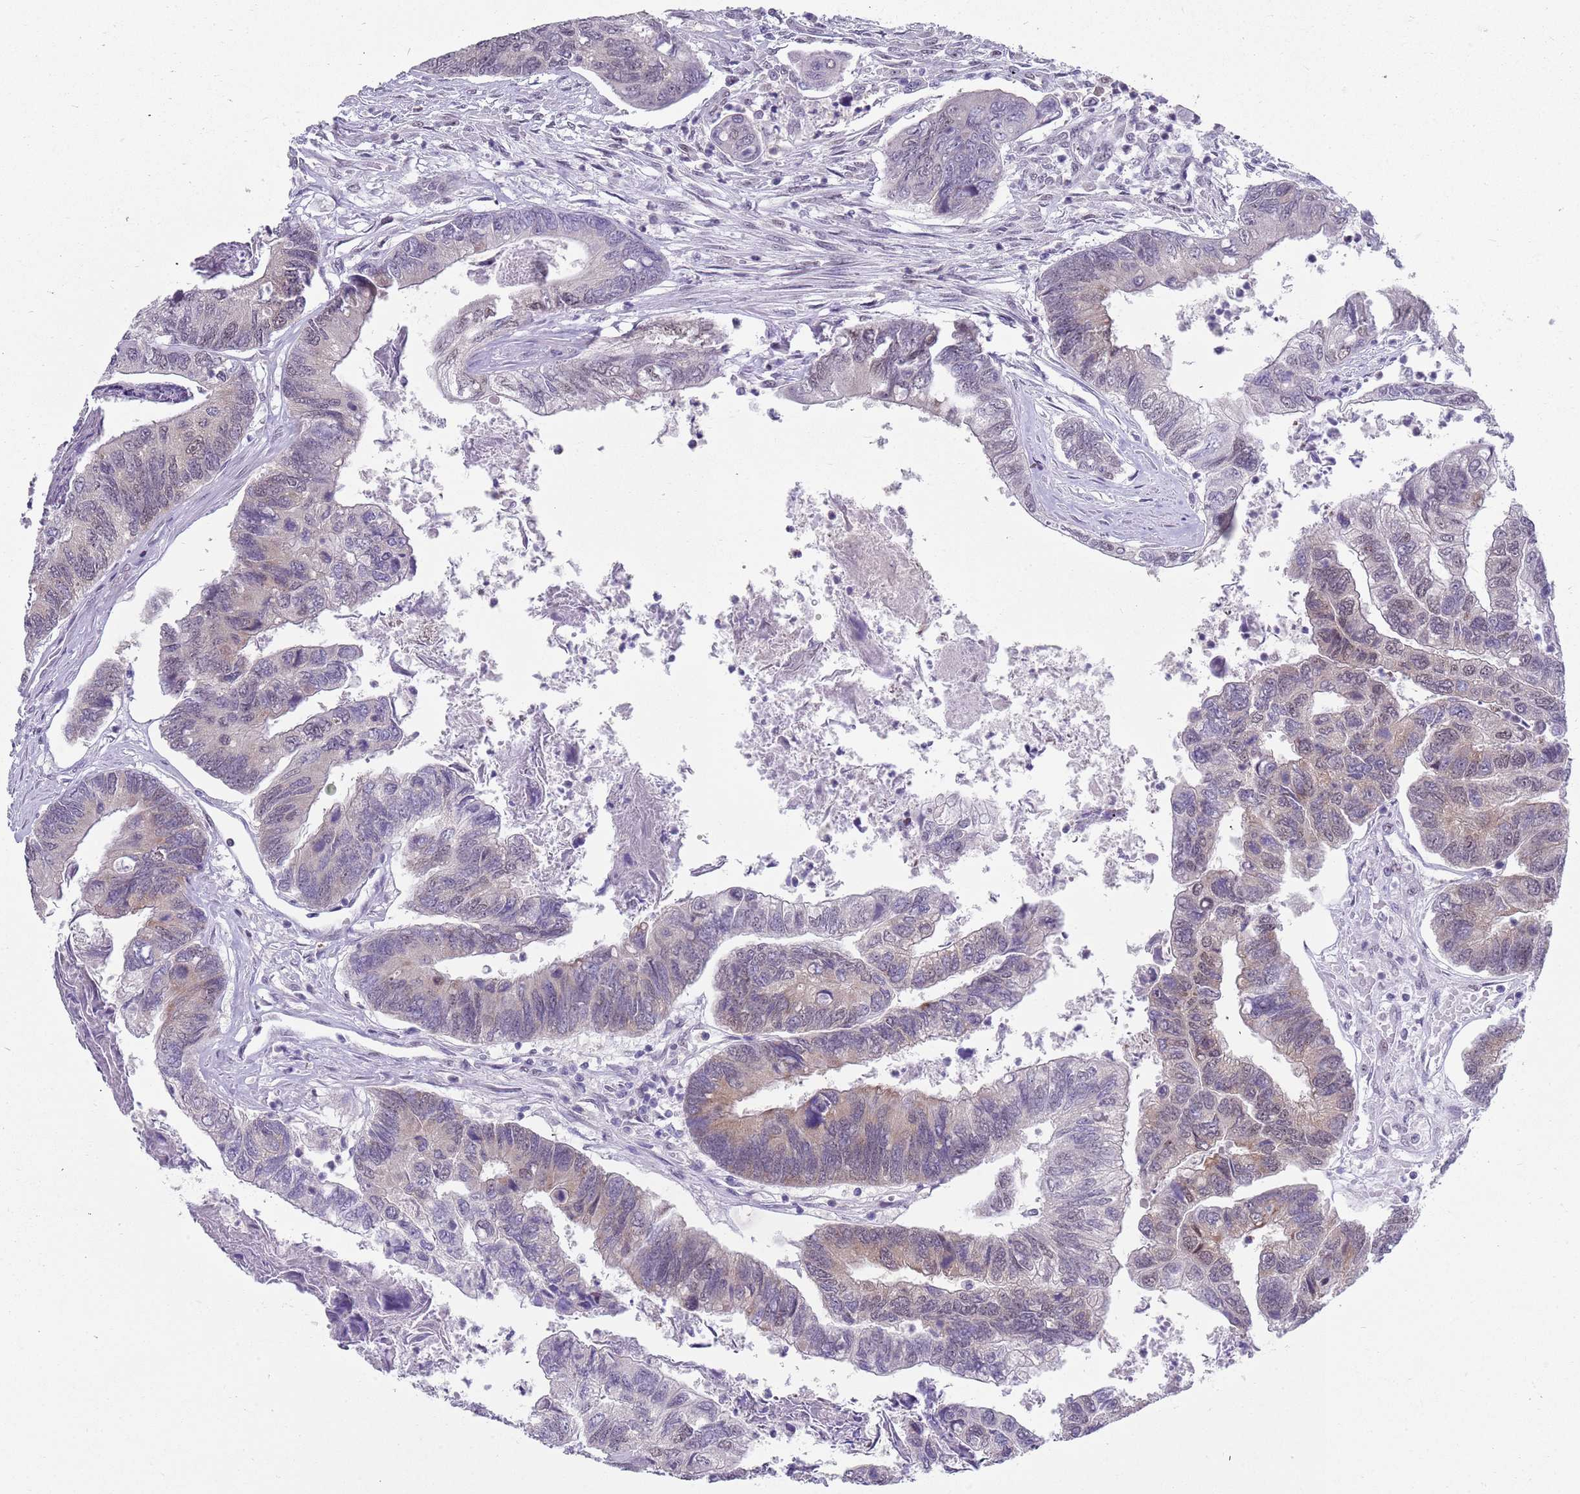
{"staining": {"intensity": "weak", "quantity": "<25%", "location": "cytoplasmic/membranous"}, "tissue": "colorectal cancer", "cell_type": "Tumor cells", "image_type": "cancer", "snomed": [{"axis": "morphology", "description": "Adenocarcinoma, NOS"}, {"axis": "topography", "description": "Colon"}], "caption": "Tumor cells show no significant positivity in colorectal adenocarcinoma.", "gene": "SEPHS2", "patient": {"sex": "female", "age": 67}}